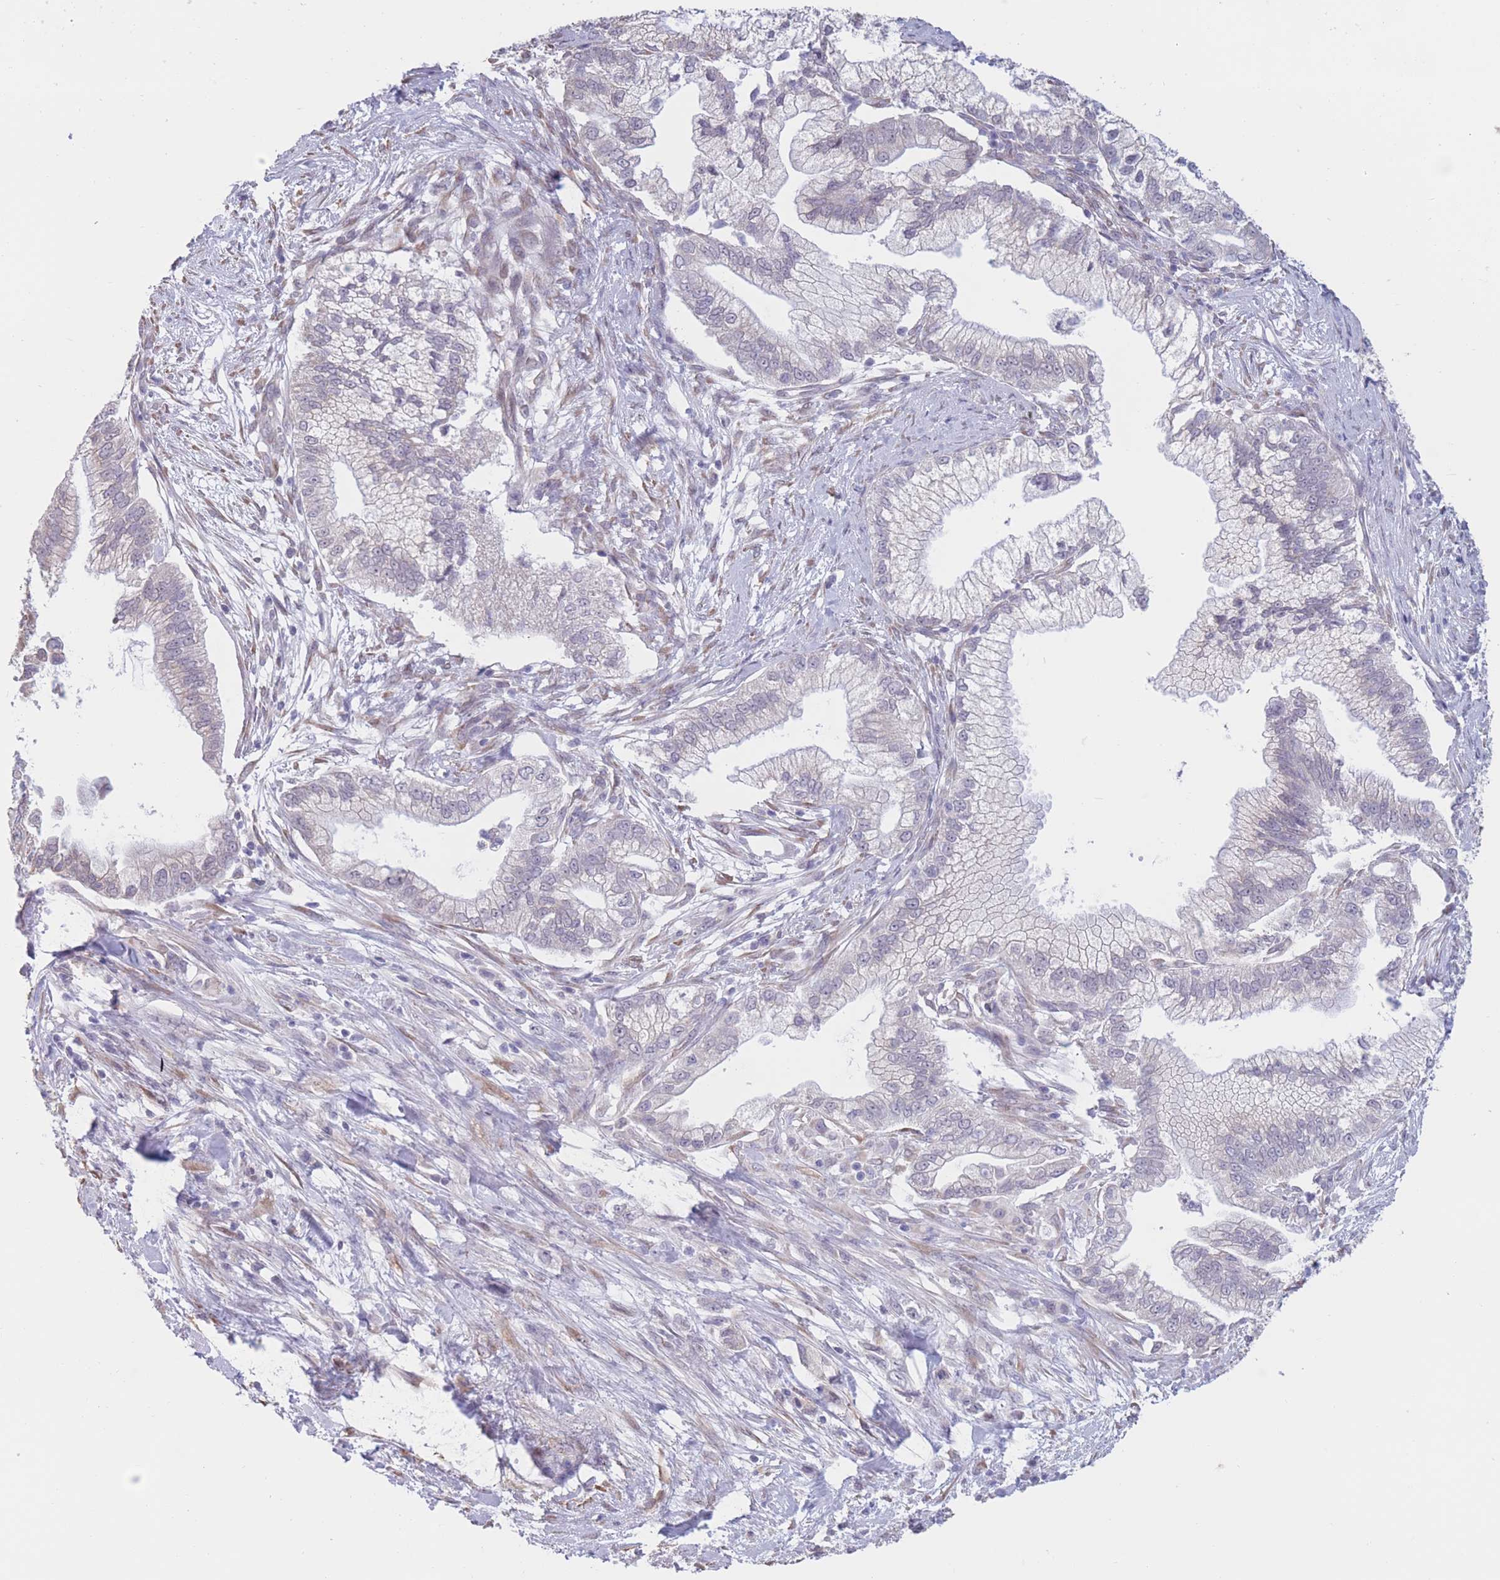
{"staining": {"intensity": "negative", "quantity": "none", "location": "none"}, "tissue": "pancreatic cancer", "cell_type": "Tumor cells", "image_type": "cancer", "snomed": [{"axis": "morphology", "description": "Adenocarcinoma, NOS"}, {"axis": "topography", "description": "Pancreas"}], "caption": "Immunohistochemistry of pancreatic cancer shows no staining in tumor cells.", "gene": "COL27A1", "patient": {"sex": "male", "age": 70}}